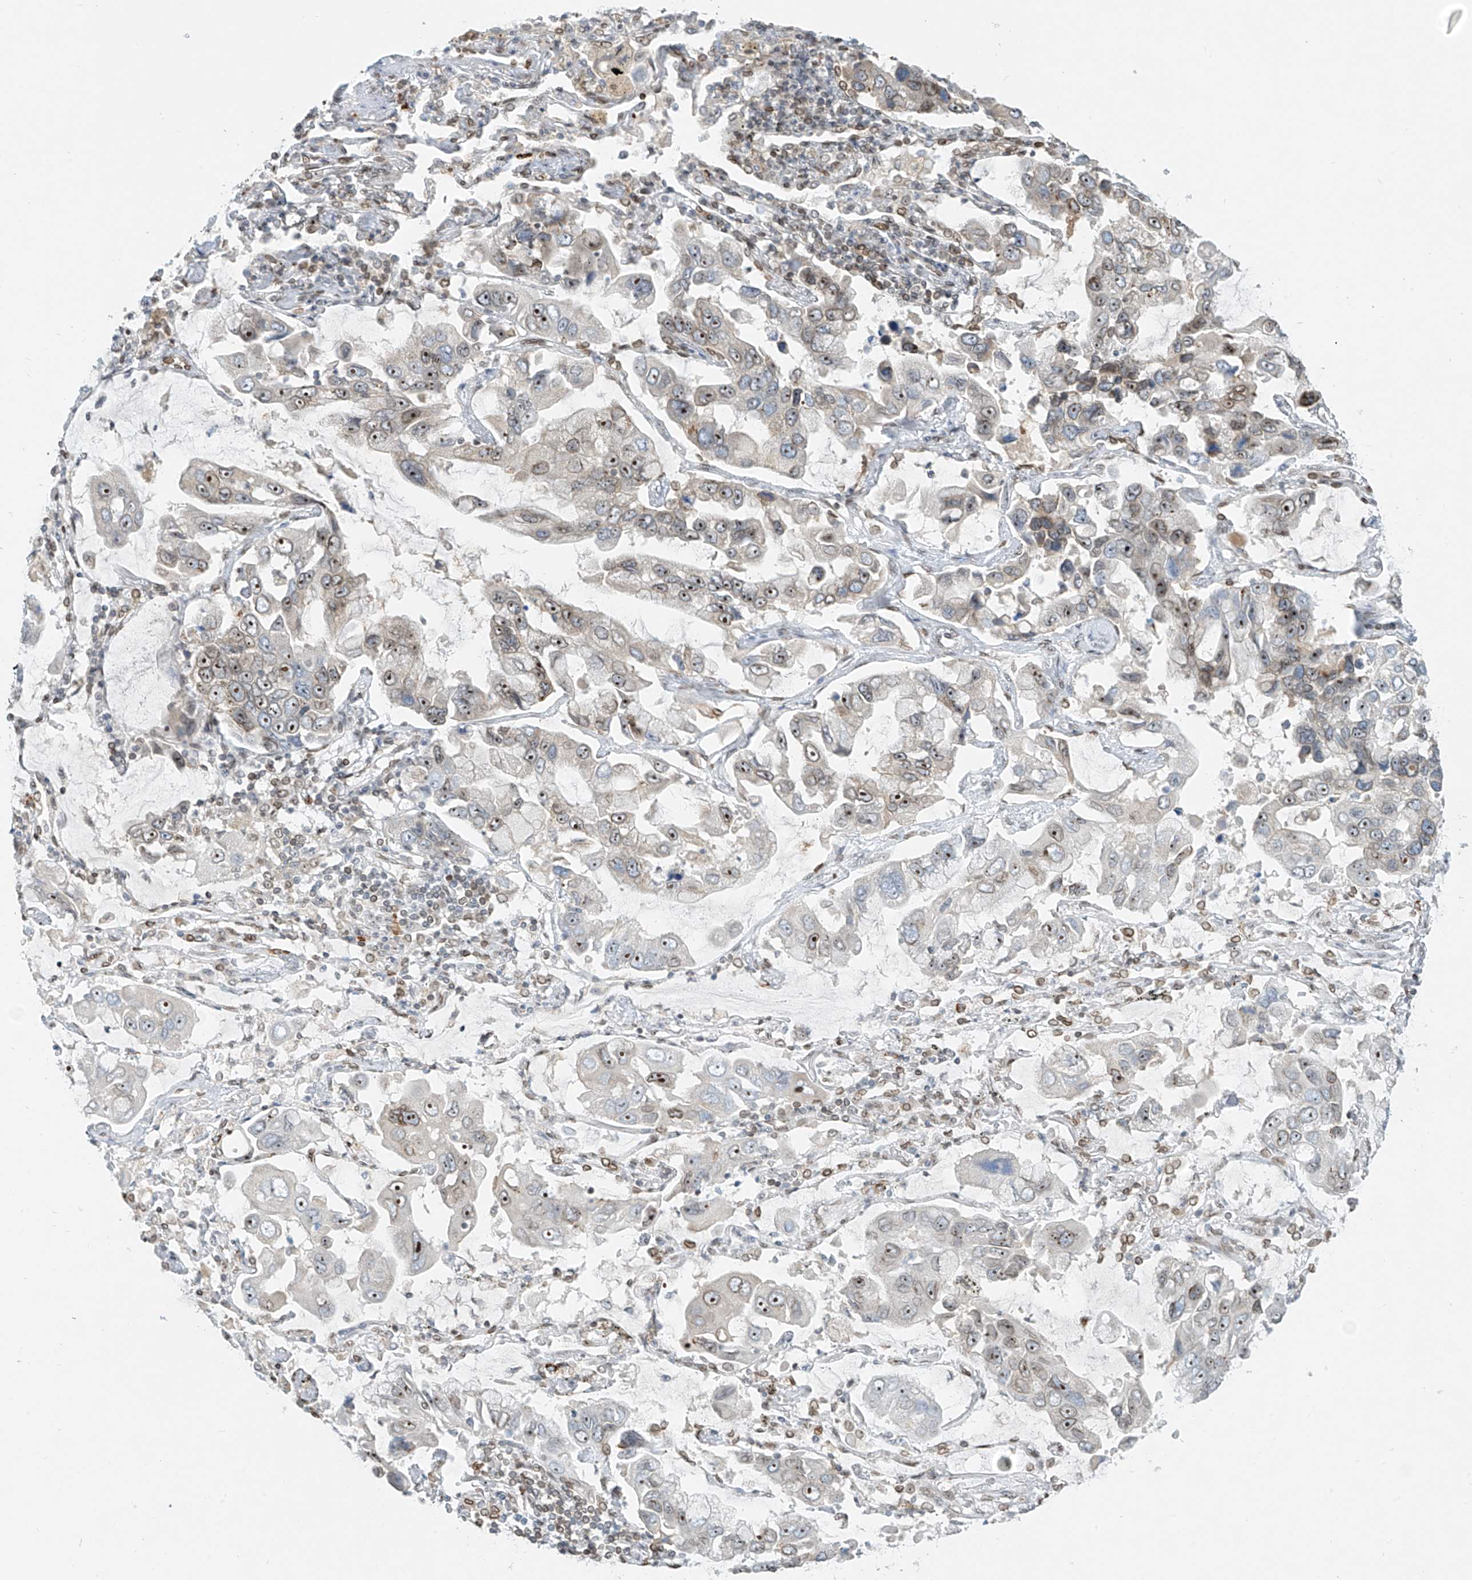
{"staining": {"intensity": "moderate", "quantity": "25%-75%", "location": "nuclear"}, "tissue": "lung cancer", "cell_type": "Tumor cells", "image_type": "cancer", "snomed": [{"axis": "morphology", "description": "Adenocarcinoma, NOS"}, {"axis": "topography", "description": "Lung"}], "caption": "Immunohistochemistry (IHC) photomicrograph of adenocarcinoma (lung) stained for a protein (brown), which demonstrates medium levels of moderate nuclear positivity in about 25%-75% of tumor cells.", "gene": "SAMD15", "patient": {"sex": "male", "age": 64}}